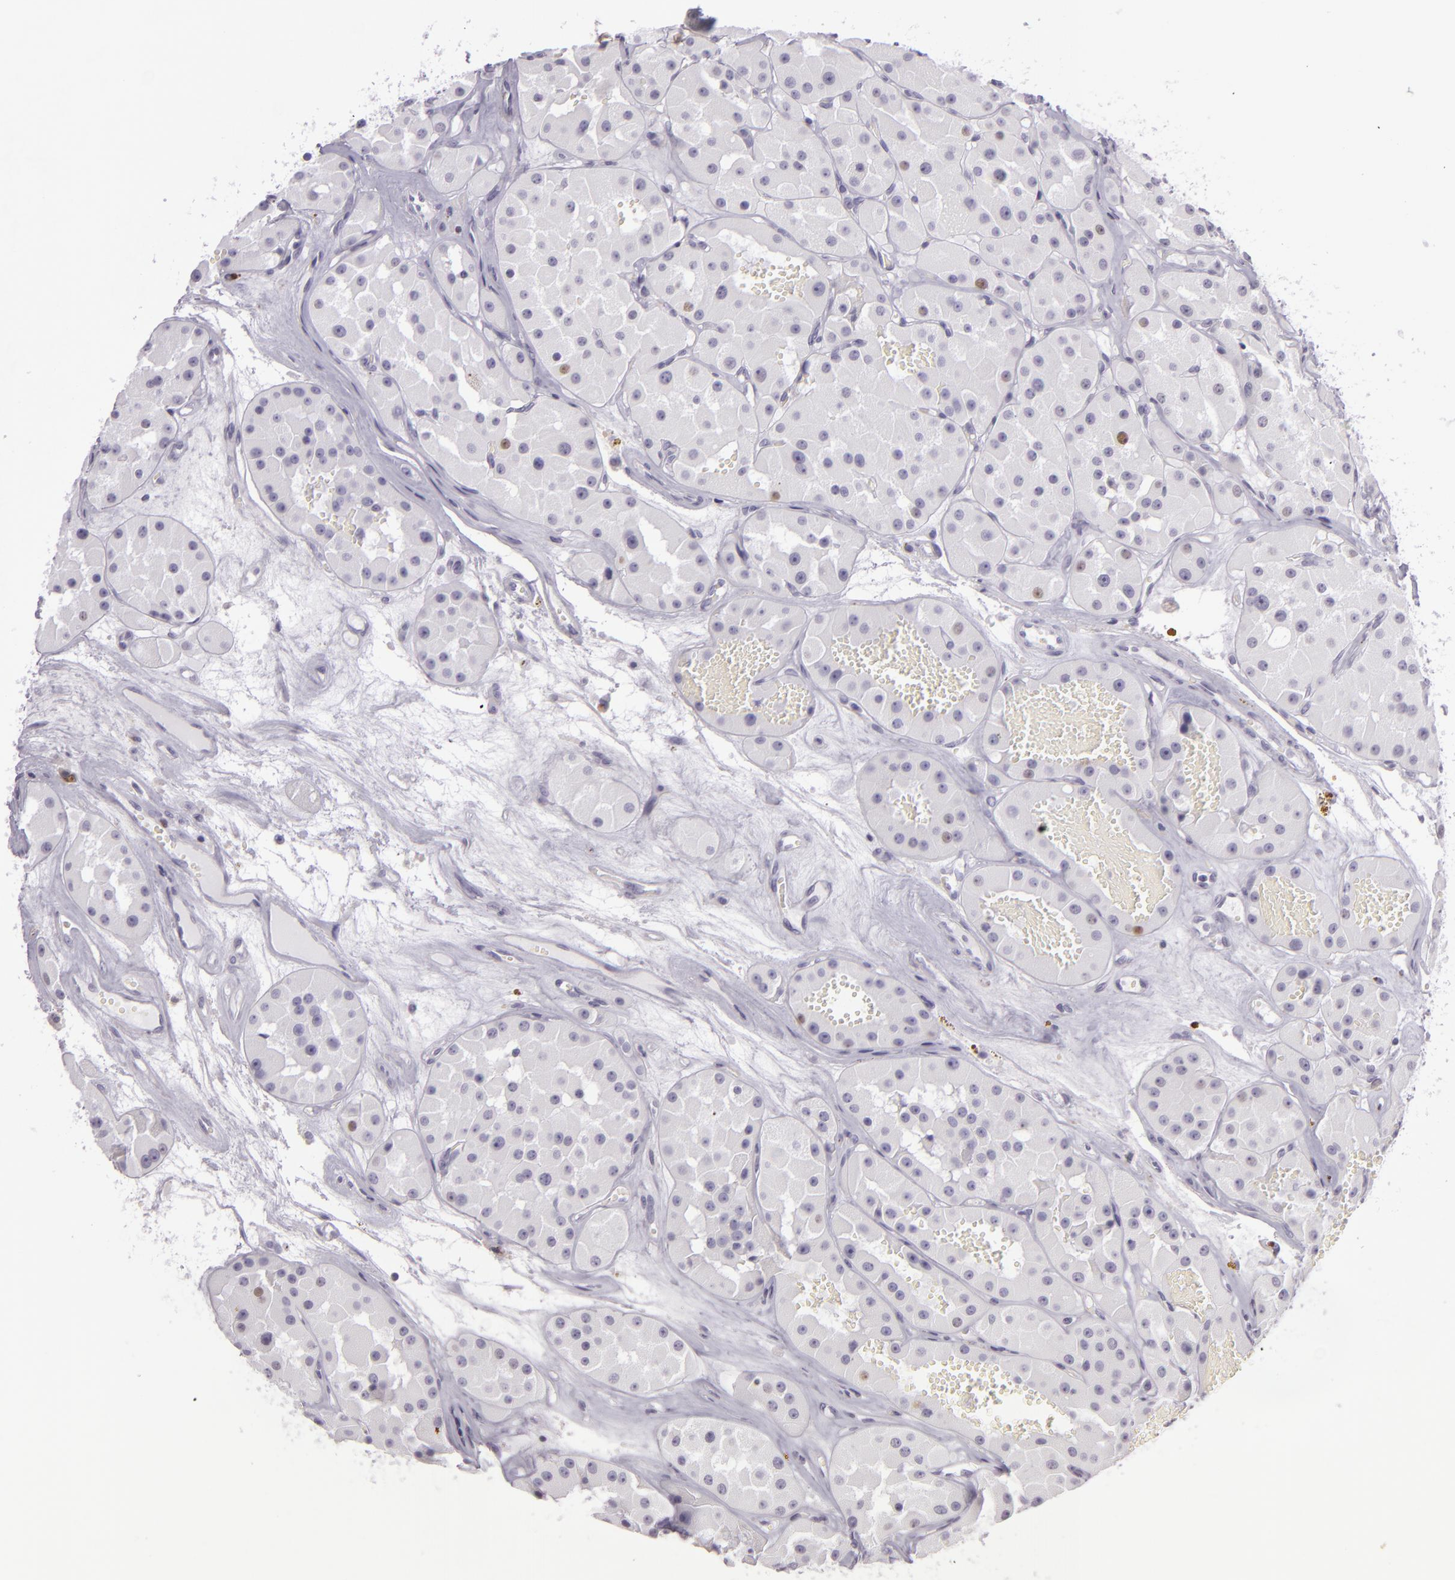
{"staining": {"intensity": "weak", "quantity": "<25%", "location": "nuclear"}, "tissue": "renal cancer", "cell_type": "Tumor cells", "image_type": "cancer", "snomed": [{"axis": "morphology", "description": "Adenocarcinoma, uncertain malignant potential"}, {"axis": "topography", "description": "Kidney"}], "caption": "DAB (3,3'-diaminobenzidine) immunohistochemical staining of human adenocarcinoma,  uncertain malignant potential (renal) reveals no significant staining in tumor cells. The staining was performed using DAB to visualize the protein expression in brown, while the nuclei were stained in blue with hematoxylin (Magnification: 20x).", "gene": "MCM3", "patient": {"sex": "male", "age": 63}}